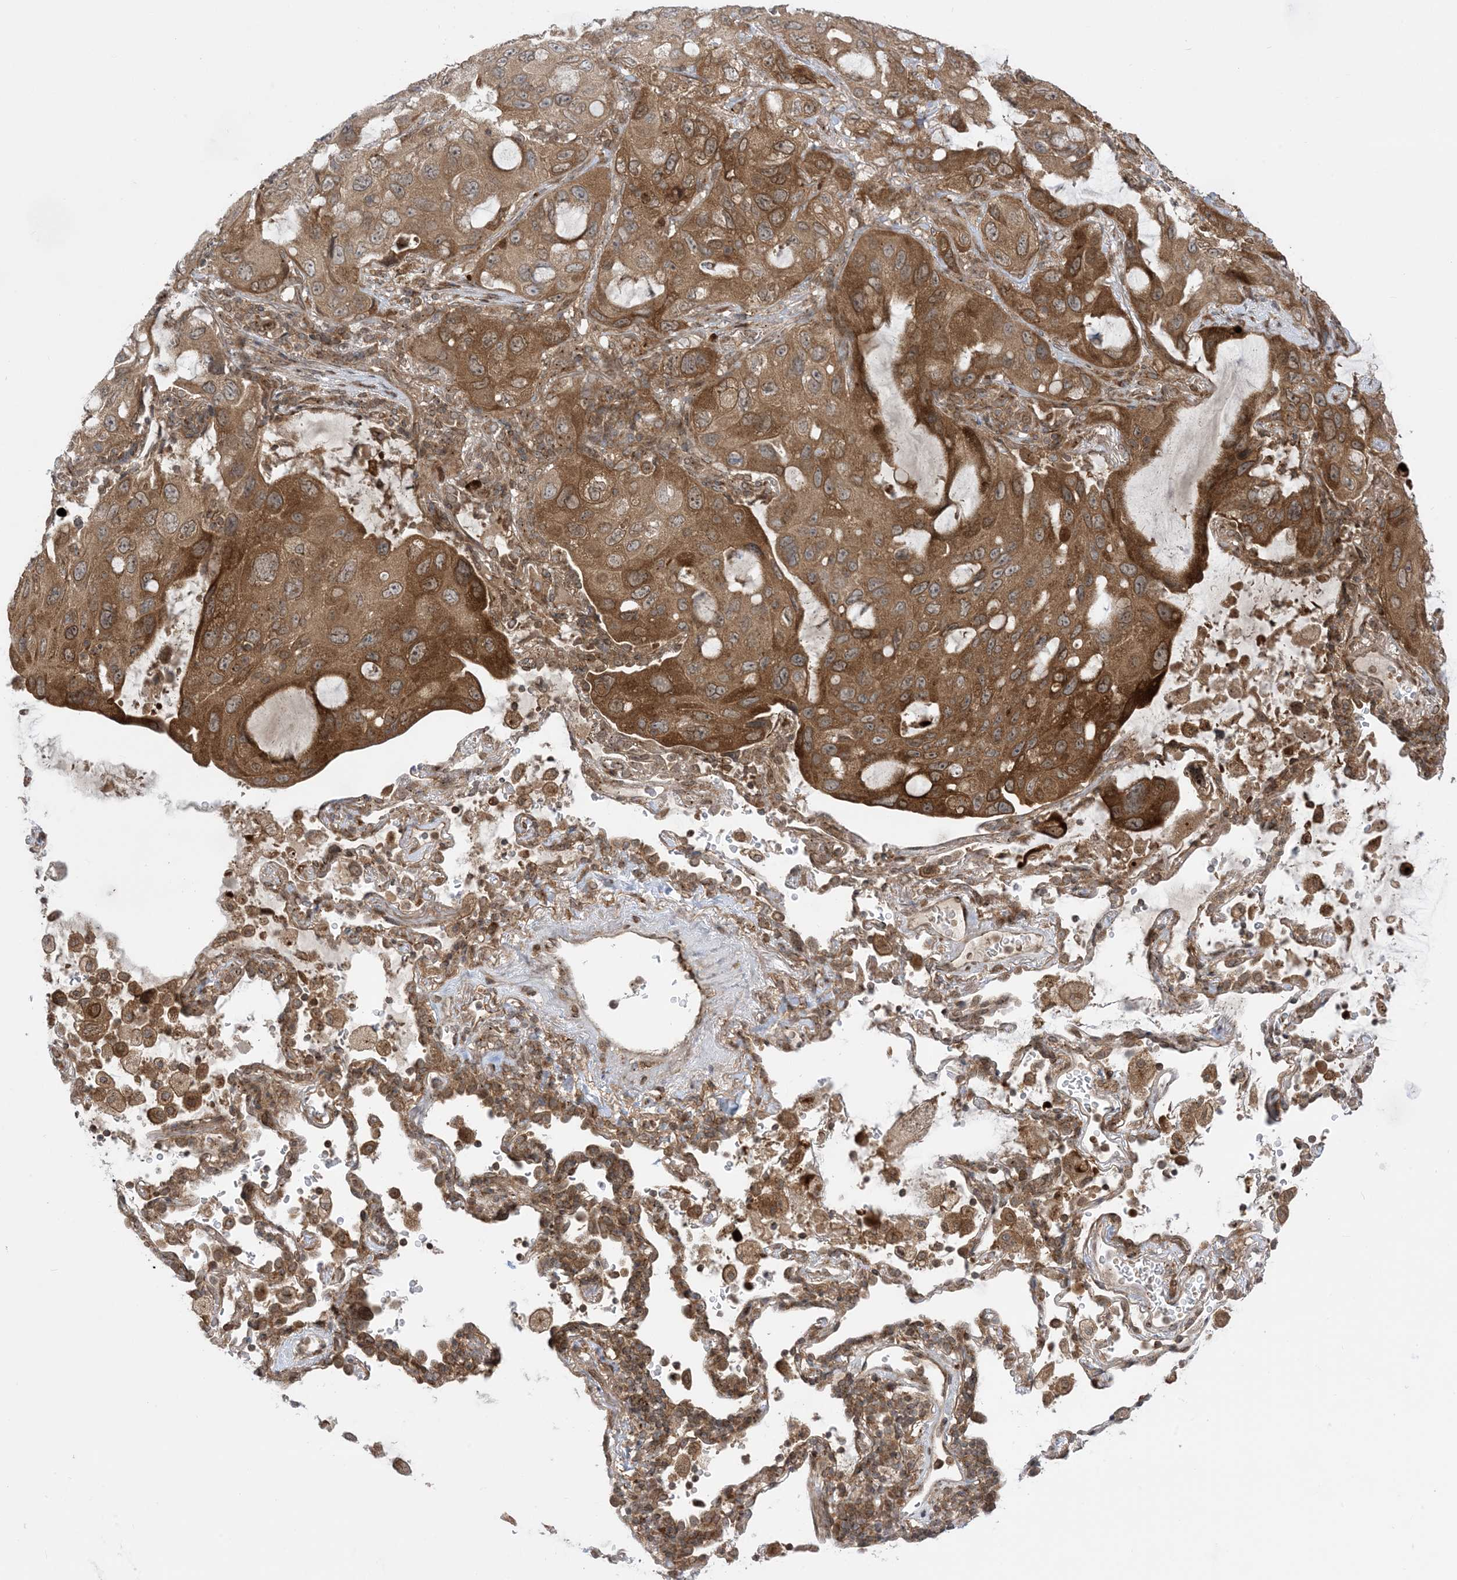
{"staining": {"intensity": "strong", "quantity": ">75%", "location": "cytoplasmic/membranous"}, "tissue": "lung cancer", "cell_type": "Tumor cells", "image_type": "cancer", "snomed": [{"axis": "morphology", "description": "Squamous cell carcinoma, NOS"}, {"axis": "topography", "description": "Lung"}], "caption": "Lung cancer stained with a brown dye reveals strong cytoplasmic/membranous positive positivity in approximately >75% of tumor cells.", "gene": "CASP4", "patient": {"sex": "female", "age": 73}}